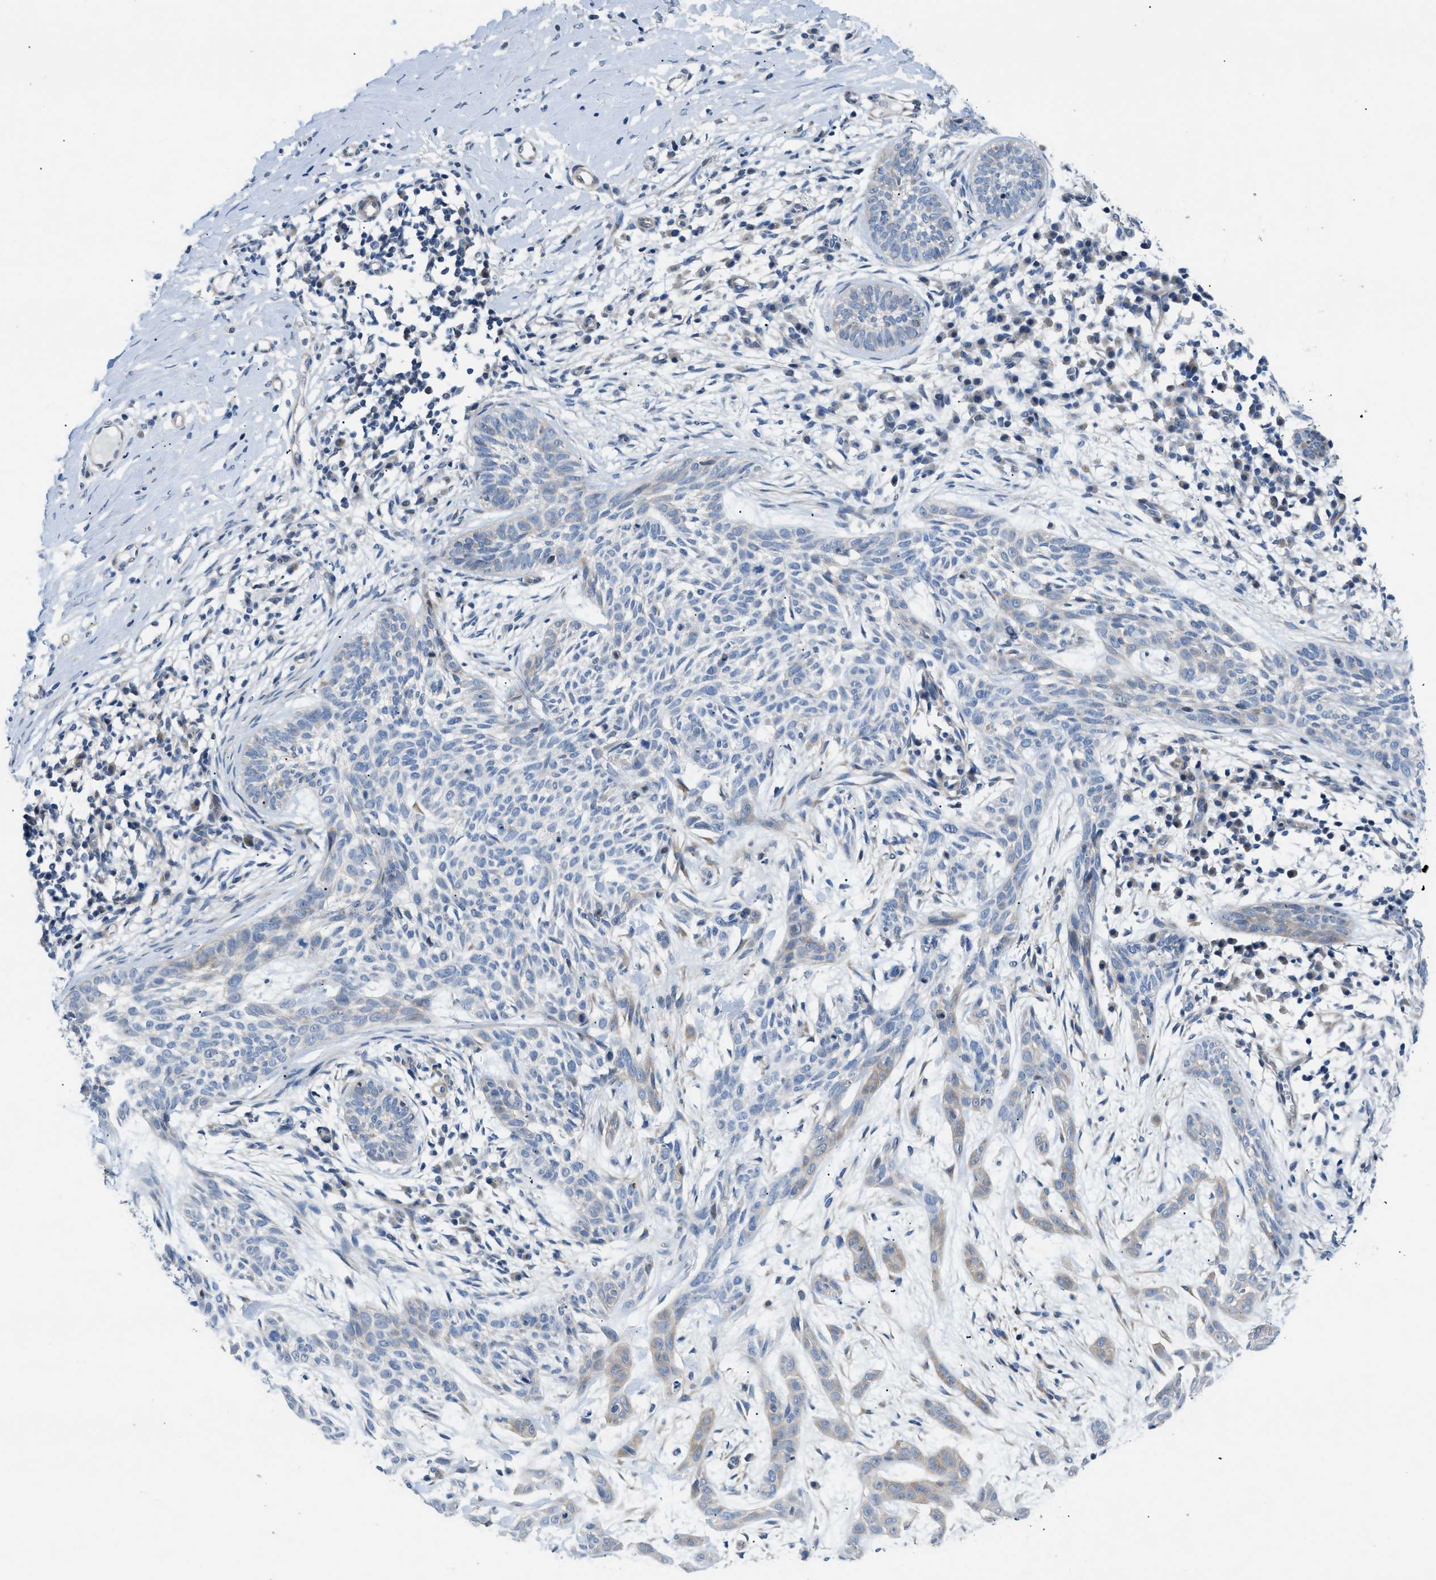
{"staining": {"intensity": "weak", "quantity": "<25%", "location": "cytoplasmic/membranous"}, "tissue": "skin cancer", "cell_type": "Tumor cells", "image_type": "cancer", "snomed": [{"axis": "morphology", "description": "Basal cell carcinoma"}, {"axis": "topography", "description": "Skin"}], "caption": "DAB (3,3'-diaminobenzidine) immunohistochemical staining of skin cancer shows no significant positivity in tumor cells. (DAB immunohistochemistry (IHC), high magnification).", "gene": "FDCSP", "patient": {"sex": "female", "age": 59}}